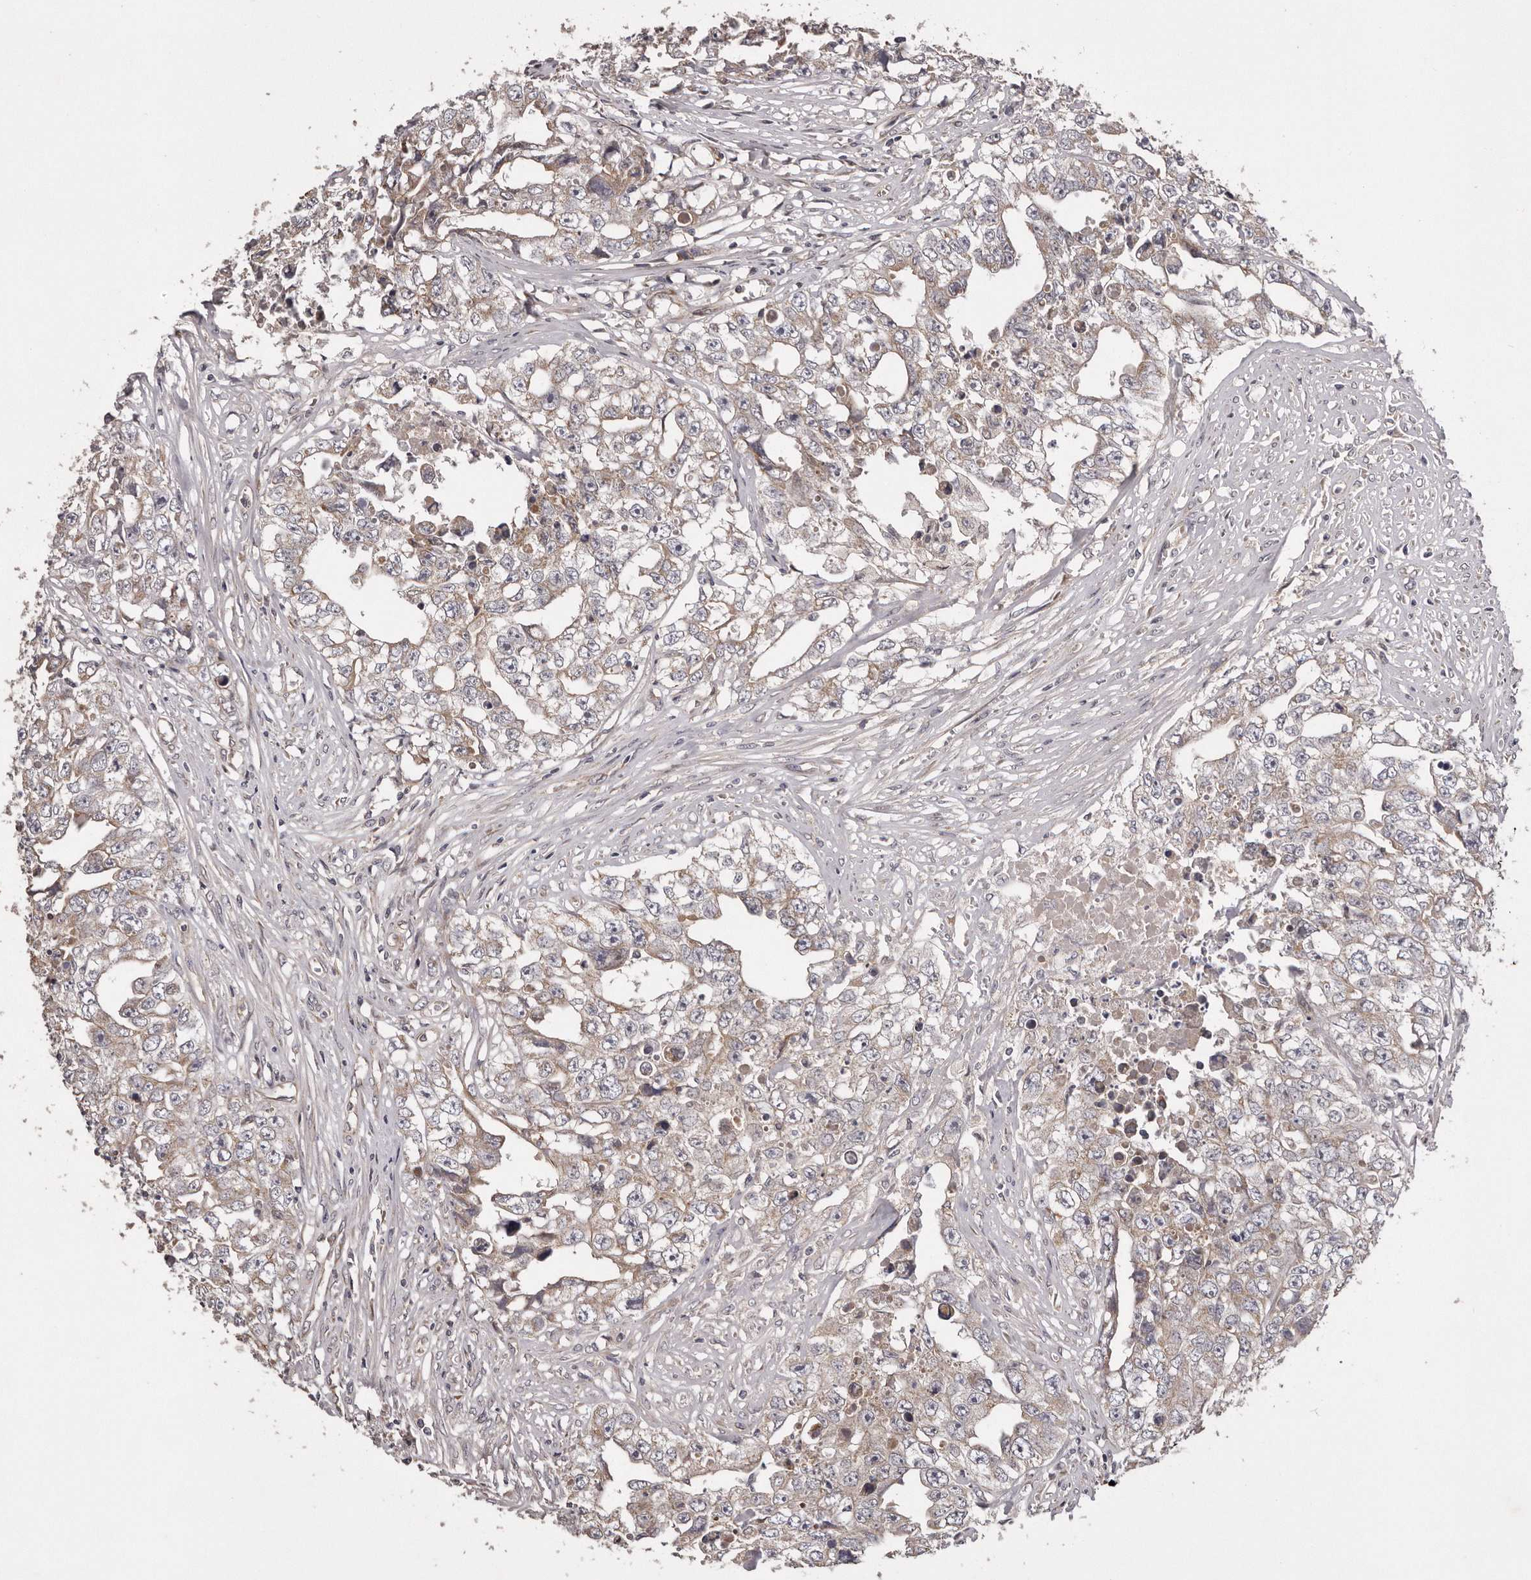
{"staining": {"intensity": "weak", "quantity": "25%-75%", "location": "cytoplasmic/membranous"}, "tissue": "testis cancer", "cell_type": "Tumor cells", "image_type": "cancer", "snomed": [{"axis": "morphology", "description": "Seminoma, NOS"}, {"axis": "morphology", "description": "Carcinoma, Embryonal, NOS"}, {"axis": "topography", "description": "Testis"}], "caption": "An image showing weak cytoplasmic/membranous positivity in approximately 25%-75% of tumor cells in testis embryonal carcinoma, as visualized by brown immunohistochemical staining.", "gene": "ARMCX1", "patient": {"sex": "male", "age": 43}}